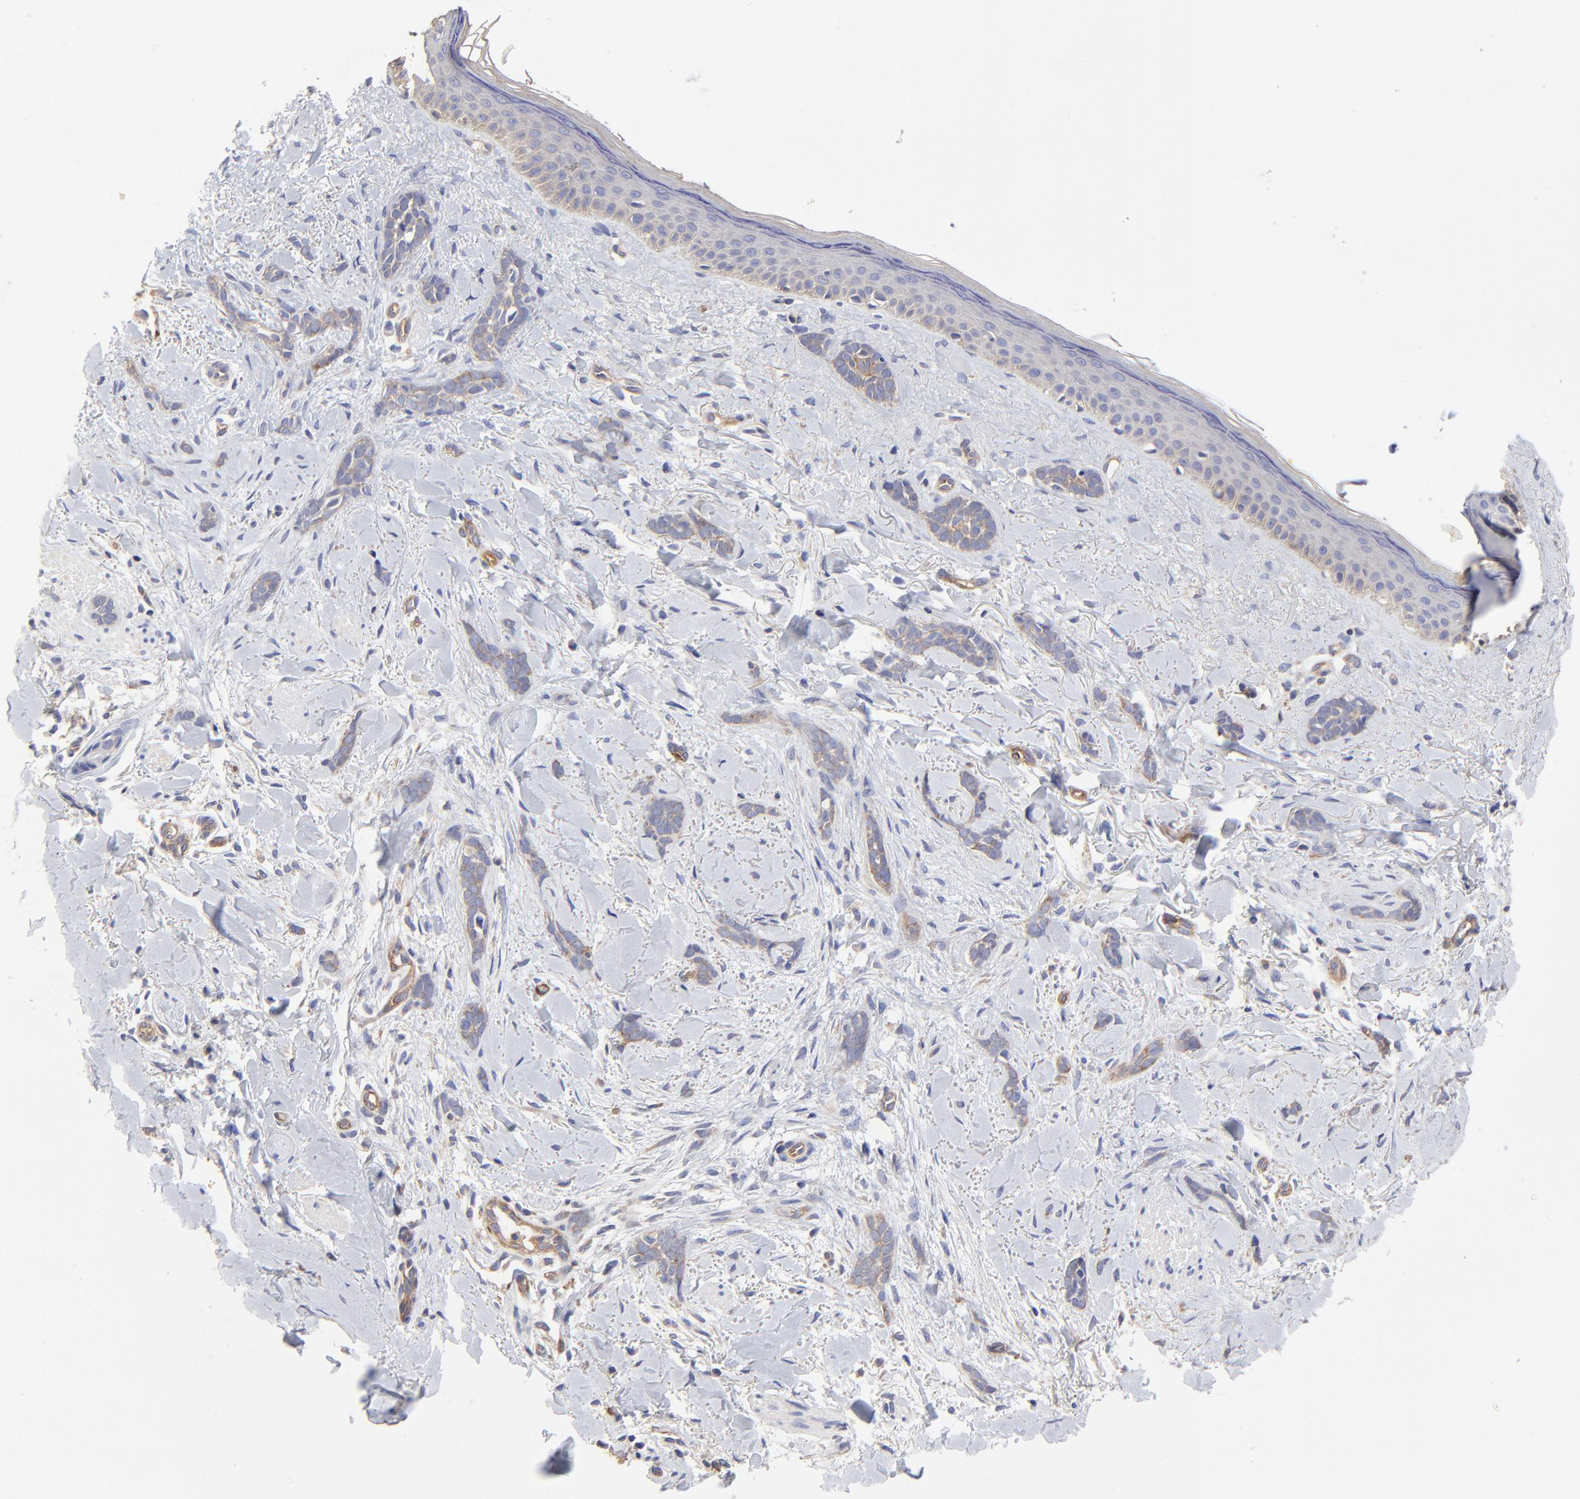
{"staining": {"intensity": "moderate", "quantity": "25%-75%", "location": "cytoplasmic/membranous"}, "tissue": "skin cancer", "cell_type": "Tumor cells", "image_type": "cancer", "snomed": [{"axis": "morphology", "description": "Basal cell carcinoma"}, {"axis": "topography", "description": "Skin"}], "caption": "Immunohistochemical staining of skin basal cell carcinoma displays medium levels of moderate cytoplasmic/membranous positivity in about 25%-75% of tumor cells.", "gene": "SULF2", "patient": {"sex": "female", "age": 37}}